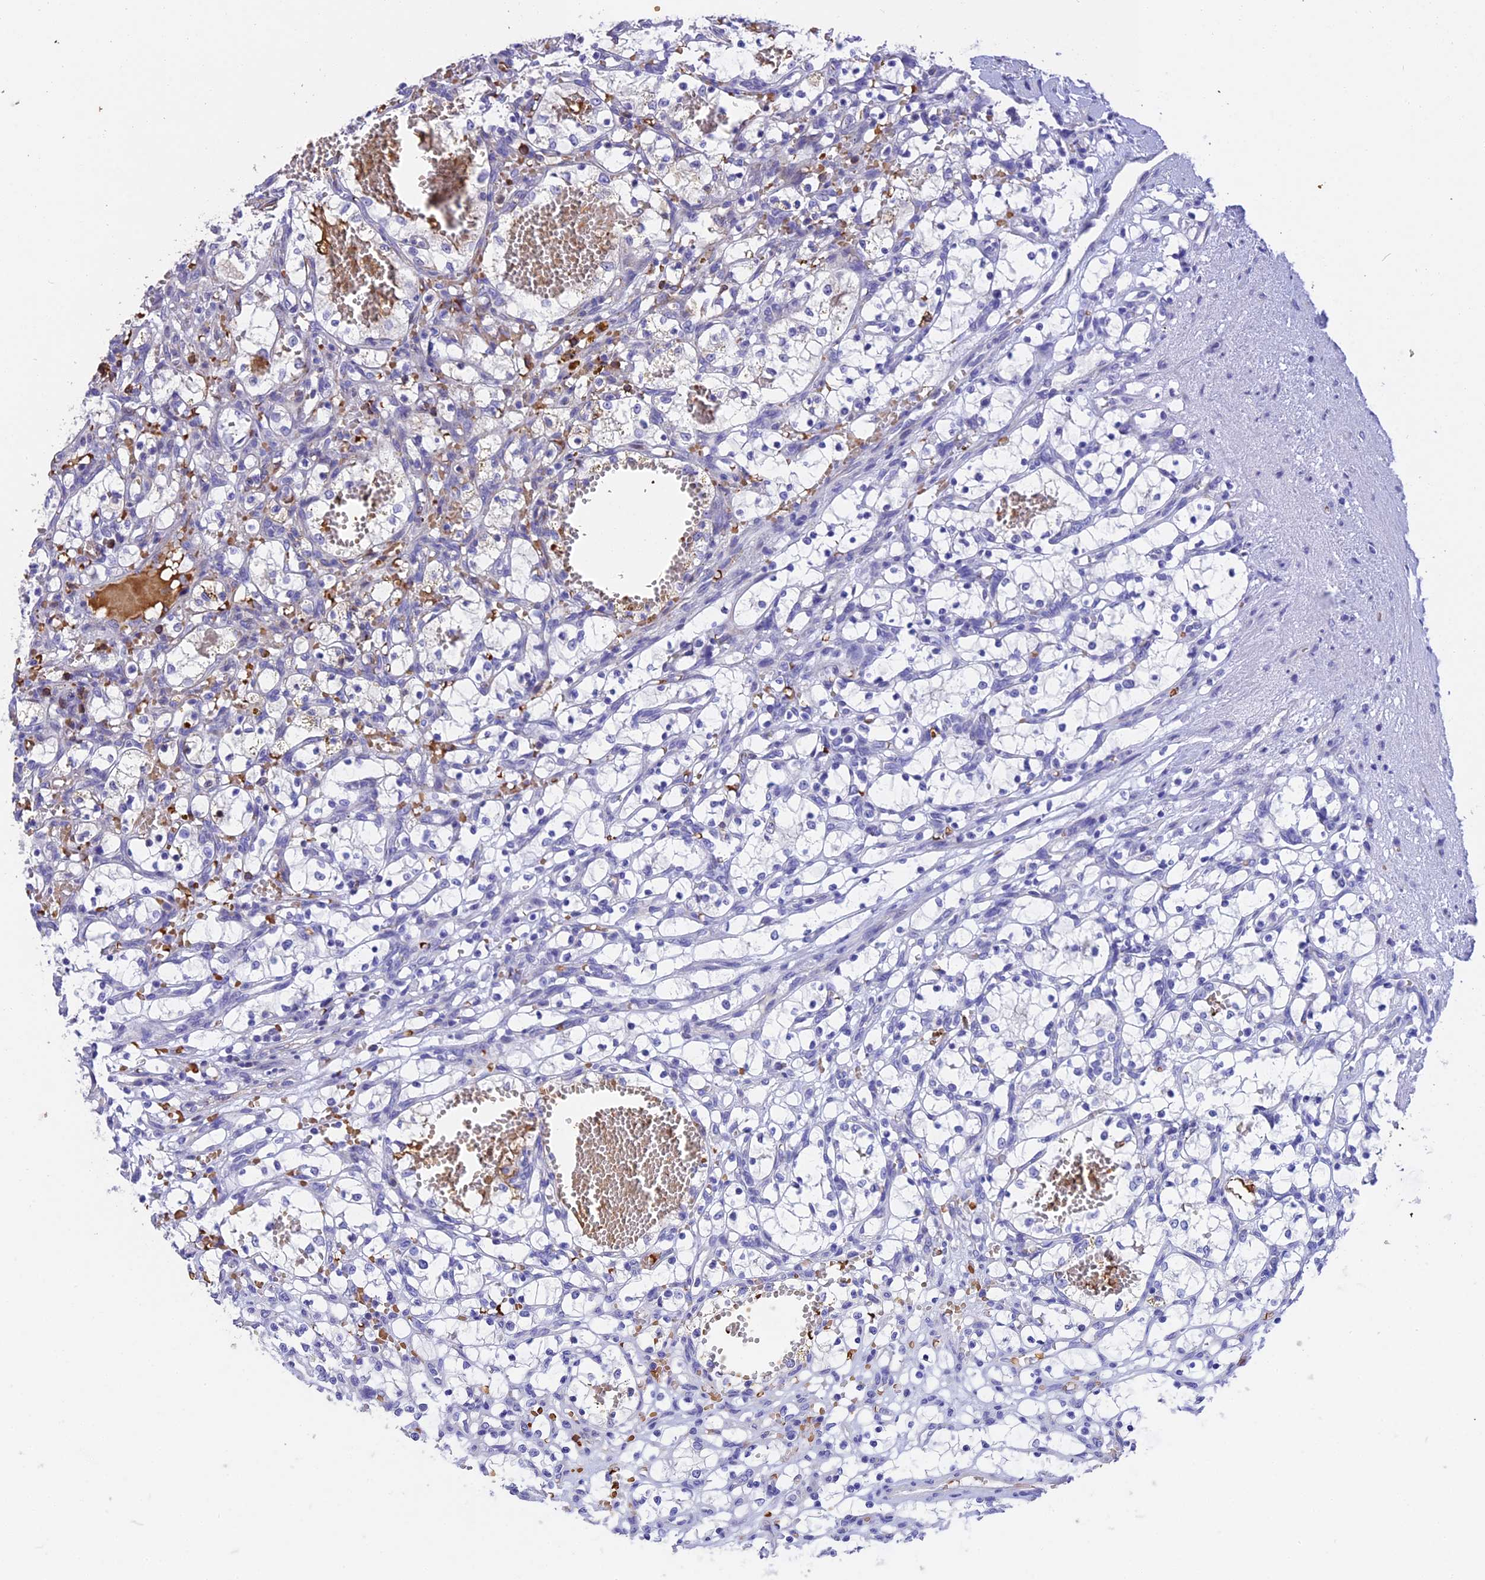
{"staining": {"intensity": "negative", "quantity": "none", "location": "none"}, "tissue": "renal cancer", "cell_type": "Tumor cells", "image_type": "cancer", "snomed": [{"axis": "morphology", "description": "Adenocarcinoma, NOS"}, {"axis": "topography", "description": "Kidney"}], "caption": "The immunohistochemistry micrograph has no significant positivity in tumor cells of renal cancer tissue.", "gene": "TNNC2", "patient": {"sex": "female", "age": 69}}